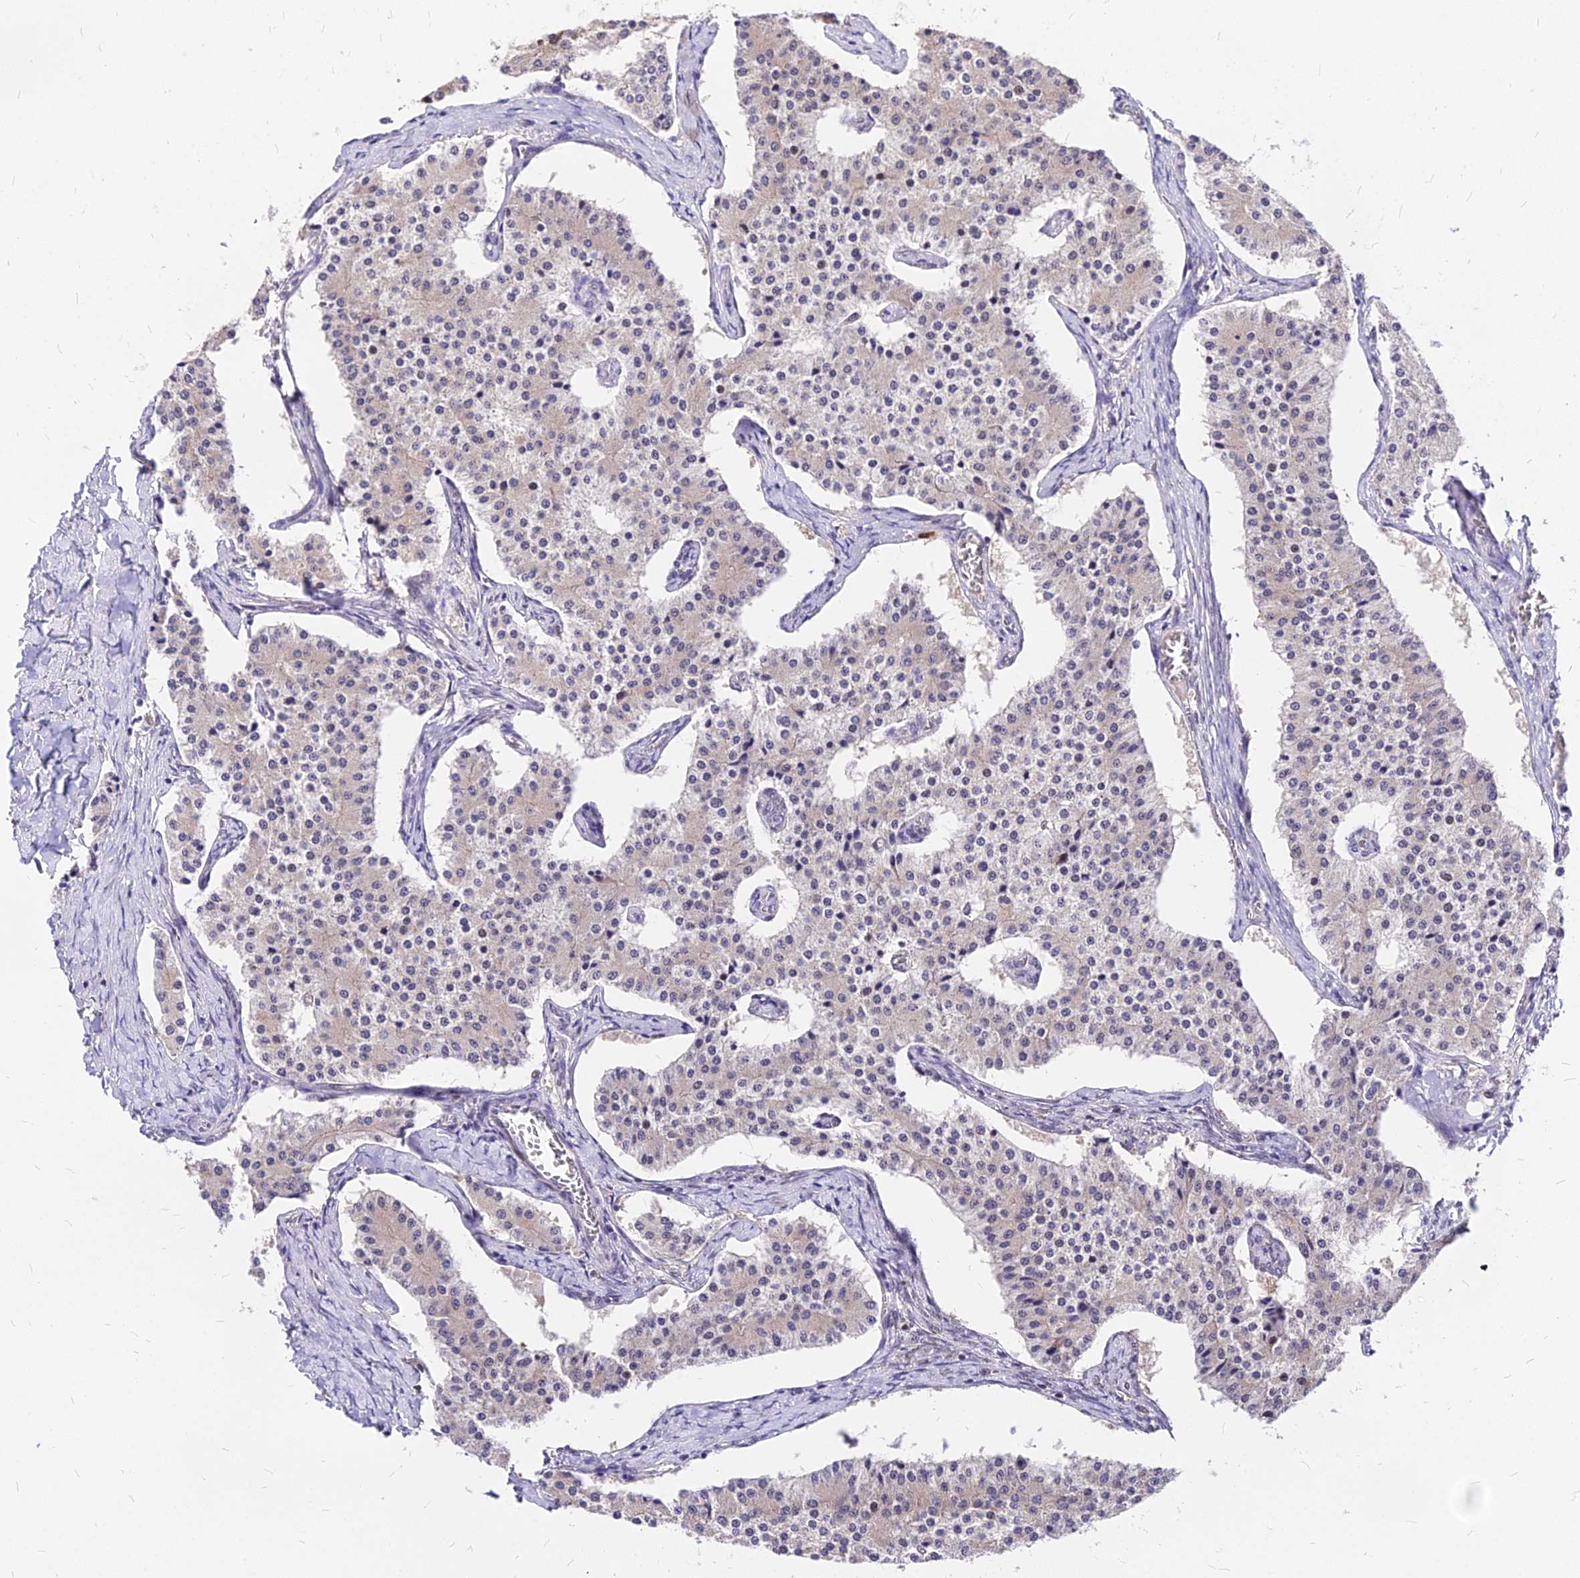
{"staining": {"intensity": "negative", "quantity": "none", "location": "none"}, "tissue": "carcinoid", "cell_type": "Tumor cells", "image_type": "cancer", "snomed": [{"axis": "morphology", "description": "Carcinoid, malignant, NOS"}, {"axis": "topography", "description": "Colon"}], "caption": "Immunohistochemical staining of human carcinoid reveals no significant staining in tumor cells.", "gene": "DDX55", "patient": {"sex": "female", "age": 52}}